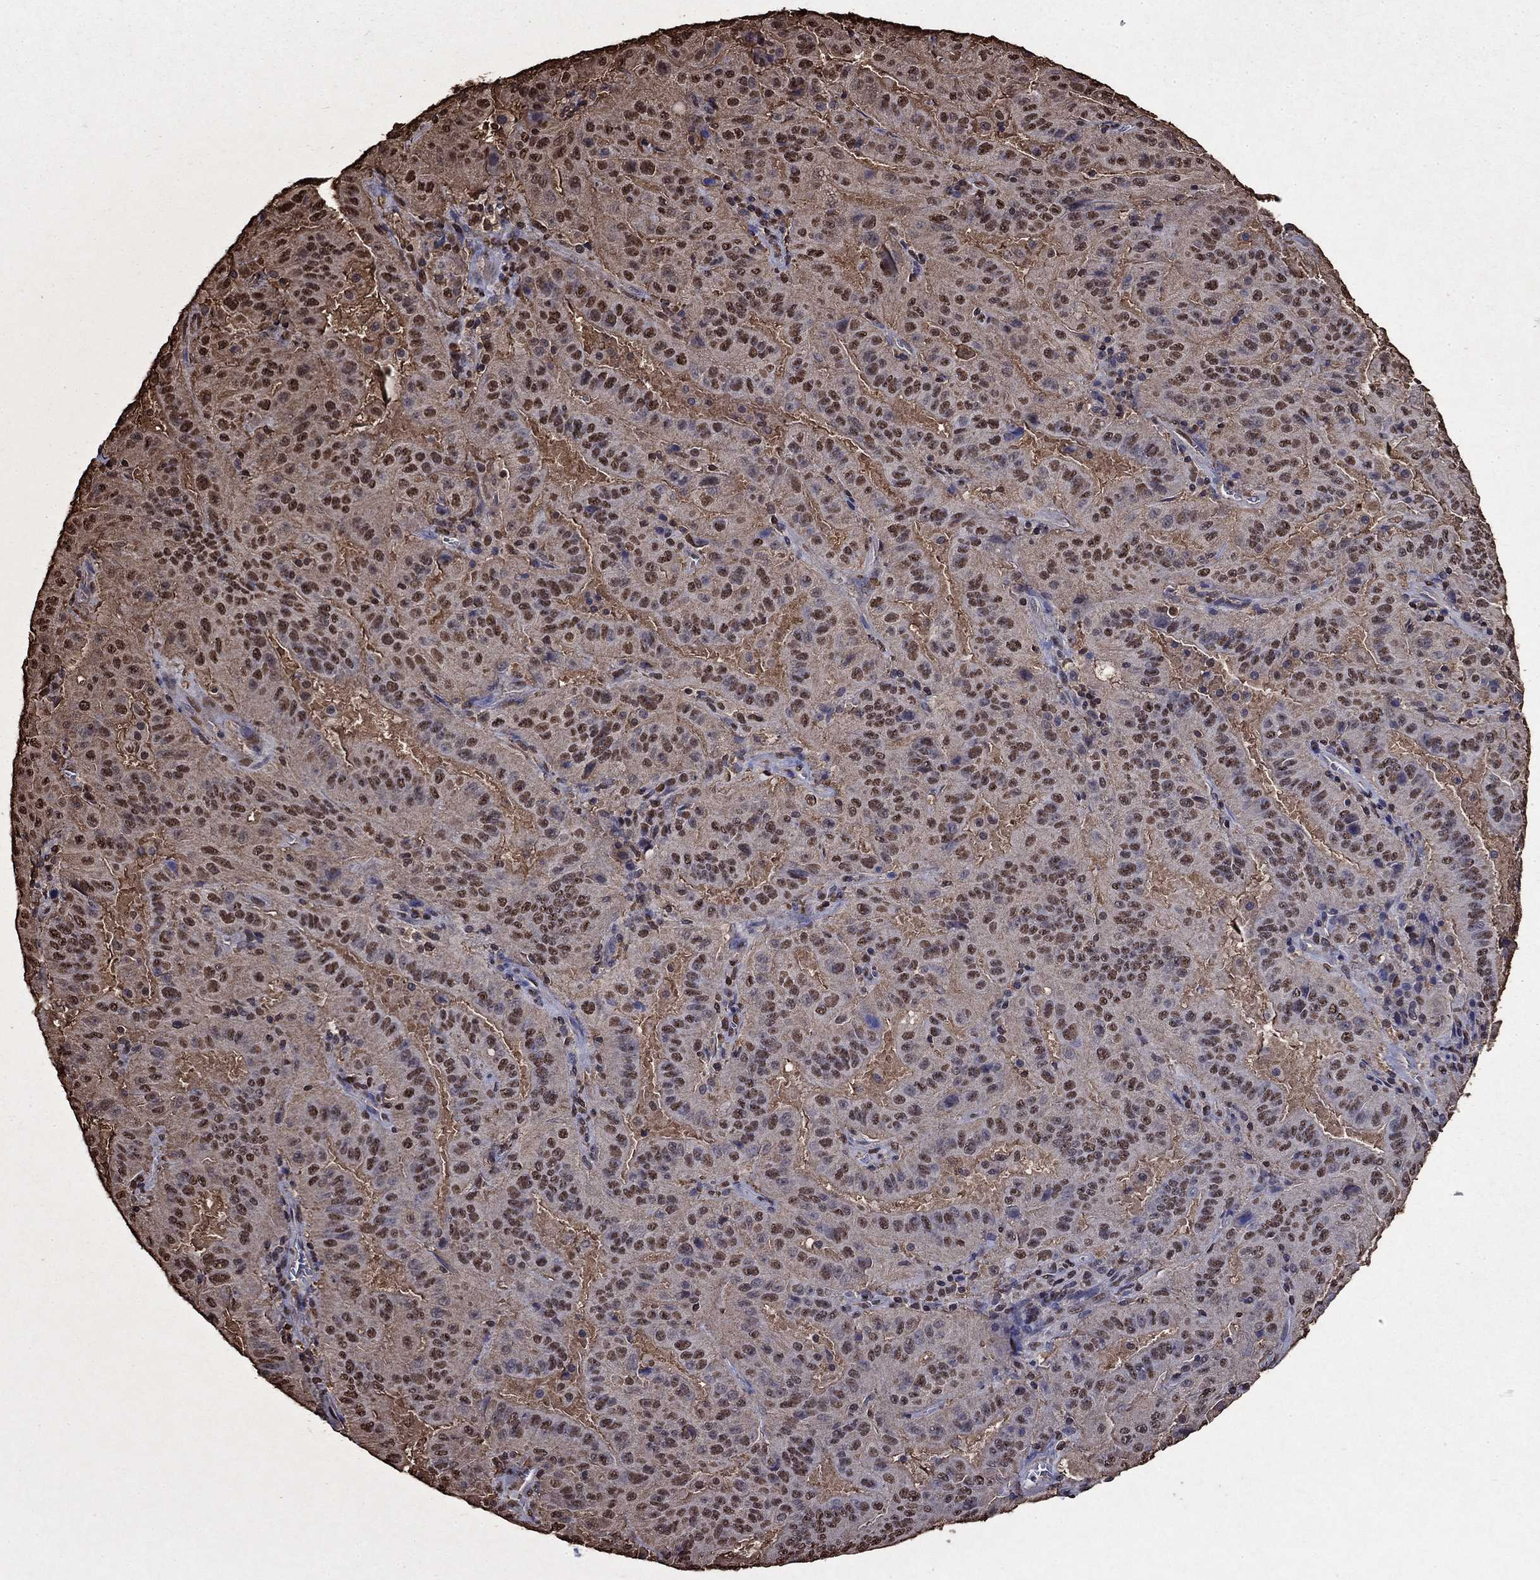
{"staining": {"intensity": "moderate", "quantity": "25%-75%", "location": "nuclear"}, "tissue": "pancreatic cancer", "cell_type": "Tumor cells", "image_type": "cancer", "snomed": [{"axis": "morphology", "description": "Adenocarcinoma, NOS"}, {"axis": "topography", "description": "Pancreas"}], "caption": "Tumor cells demonstrate medium levels of moderate nuclear expression in approximately 25%-75% of cells in pancreatic cancer.", "gene": "GAPDH", "patient": {"sex": "male", "age": 63}}